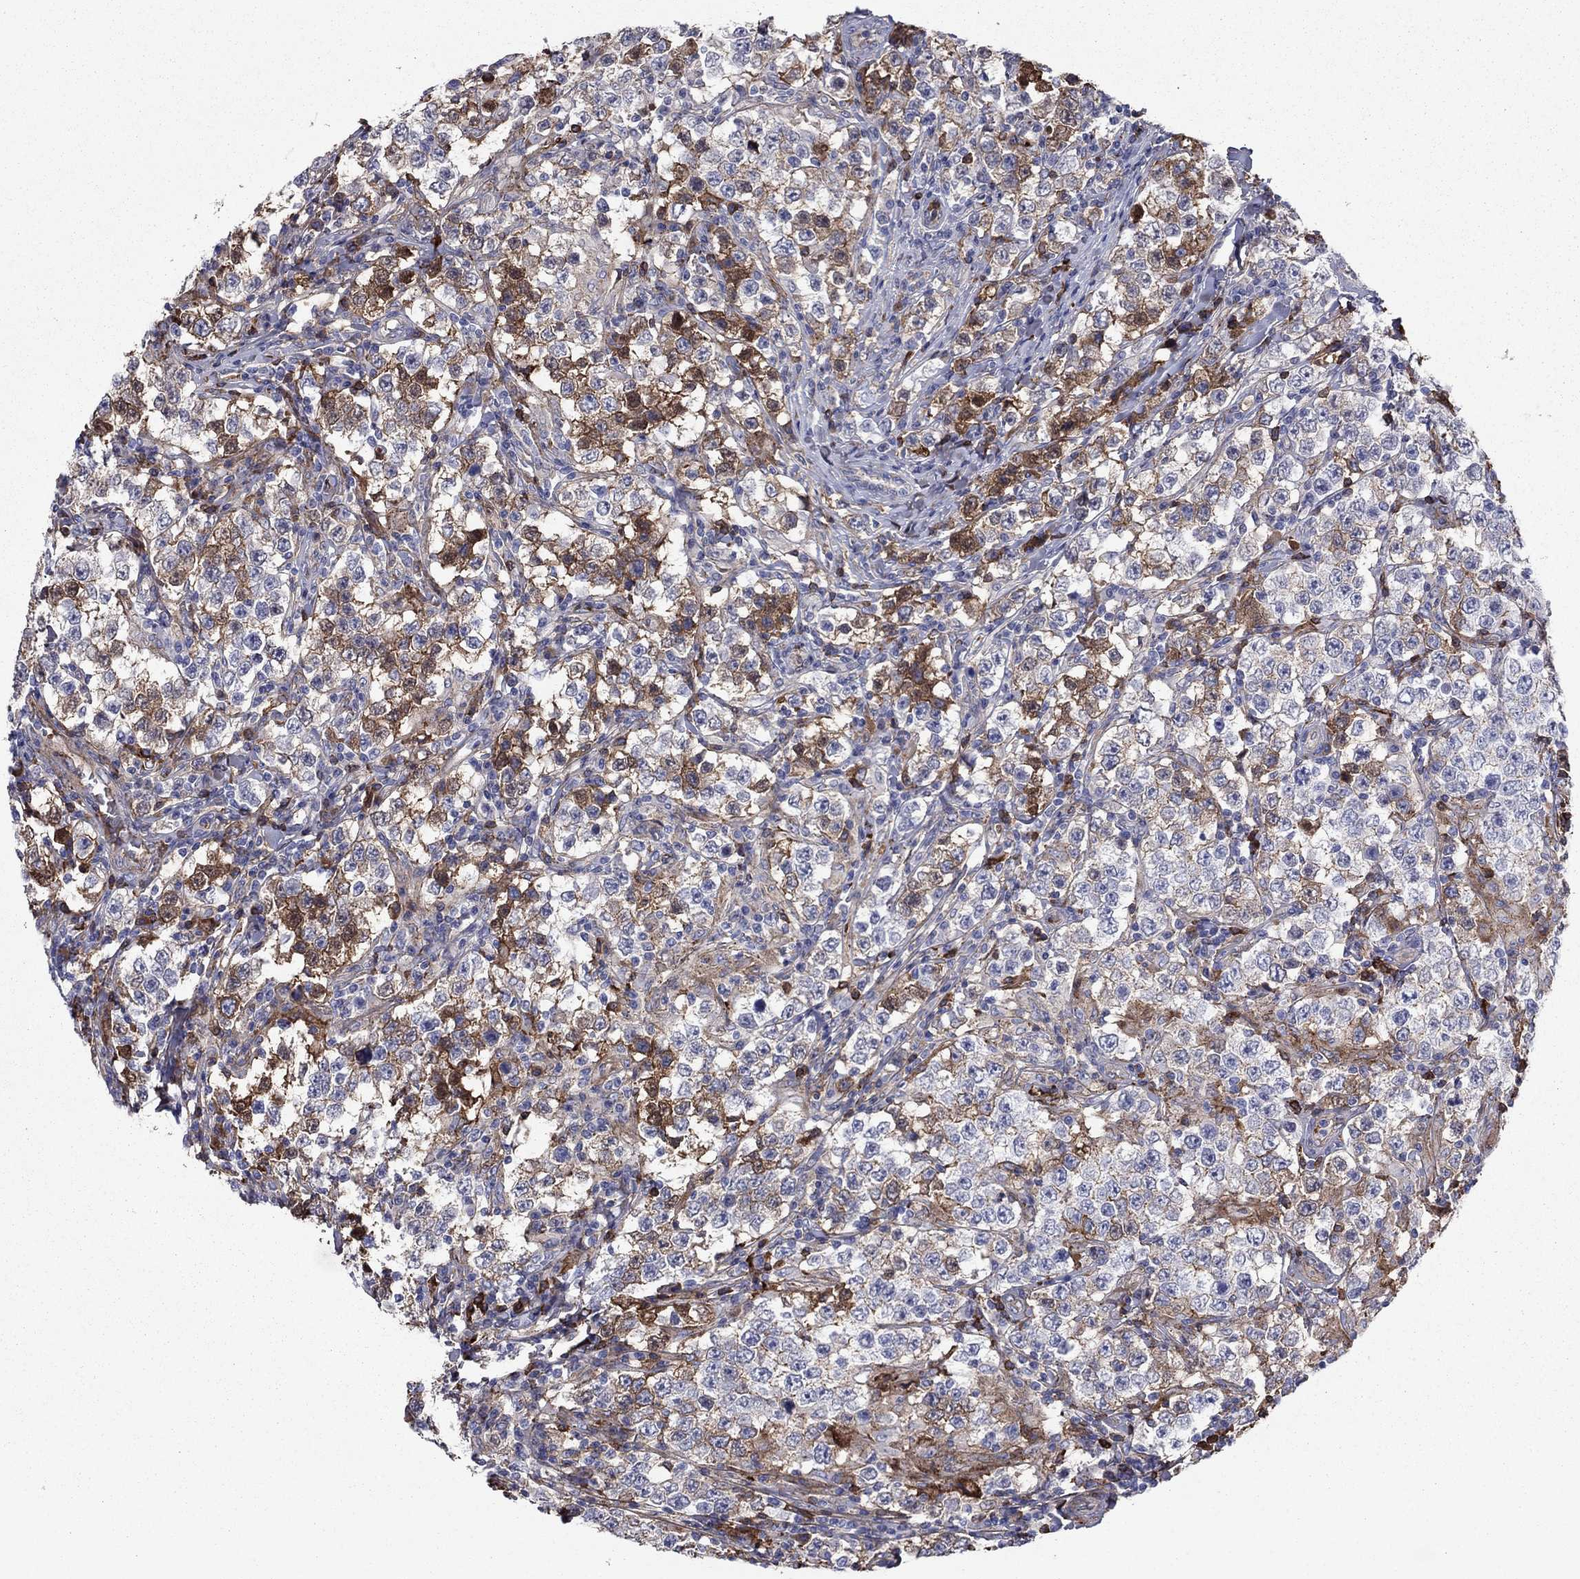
{"staining": {"intensity": "strong", "quantity": "25%-75%", "location": "cytoplasmic/membranous"}, "tissue": "testis cancer", "cell_type": "Tumor cells", "image_type": "cancer", "snomed": [{"axis": "morphology", "description": "Seminoma, NOS"}, {"axis": "morphology", "description": "Carcinoma, Embryonal, NOS"}, {"axis": "topography", "description": "Testis"}], "caption": "There is high levels of strong cytoplasmic/membranous positivity in tumor cells of testis cancer (seminoma), as demonstrated by immunohistochemical staining (brown color).", "gene": "HPX", "patient": {"sex": "male", "age": 41}}